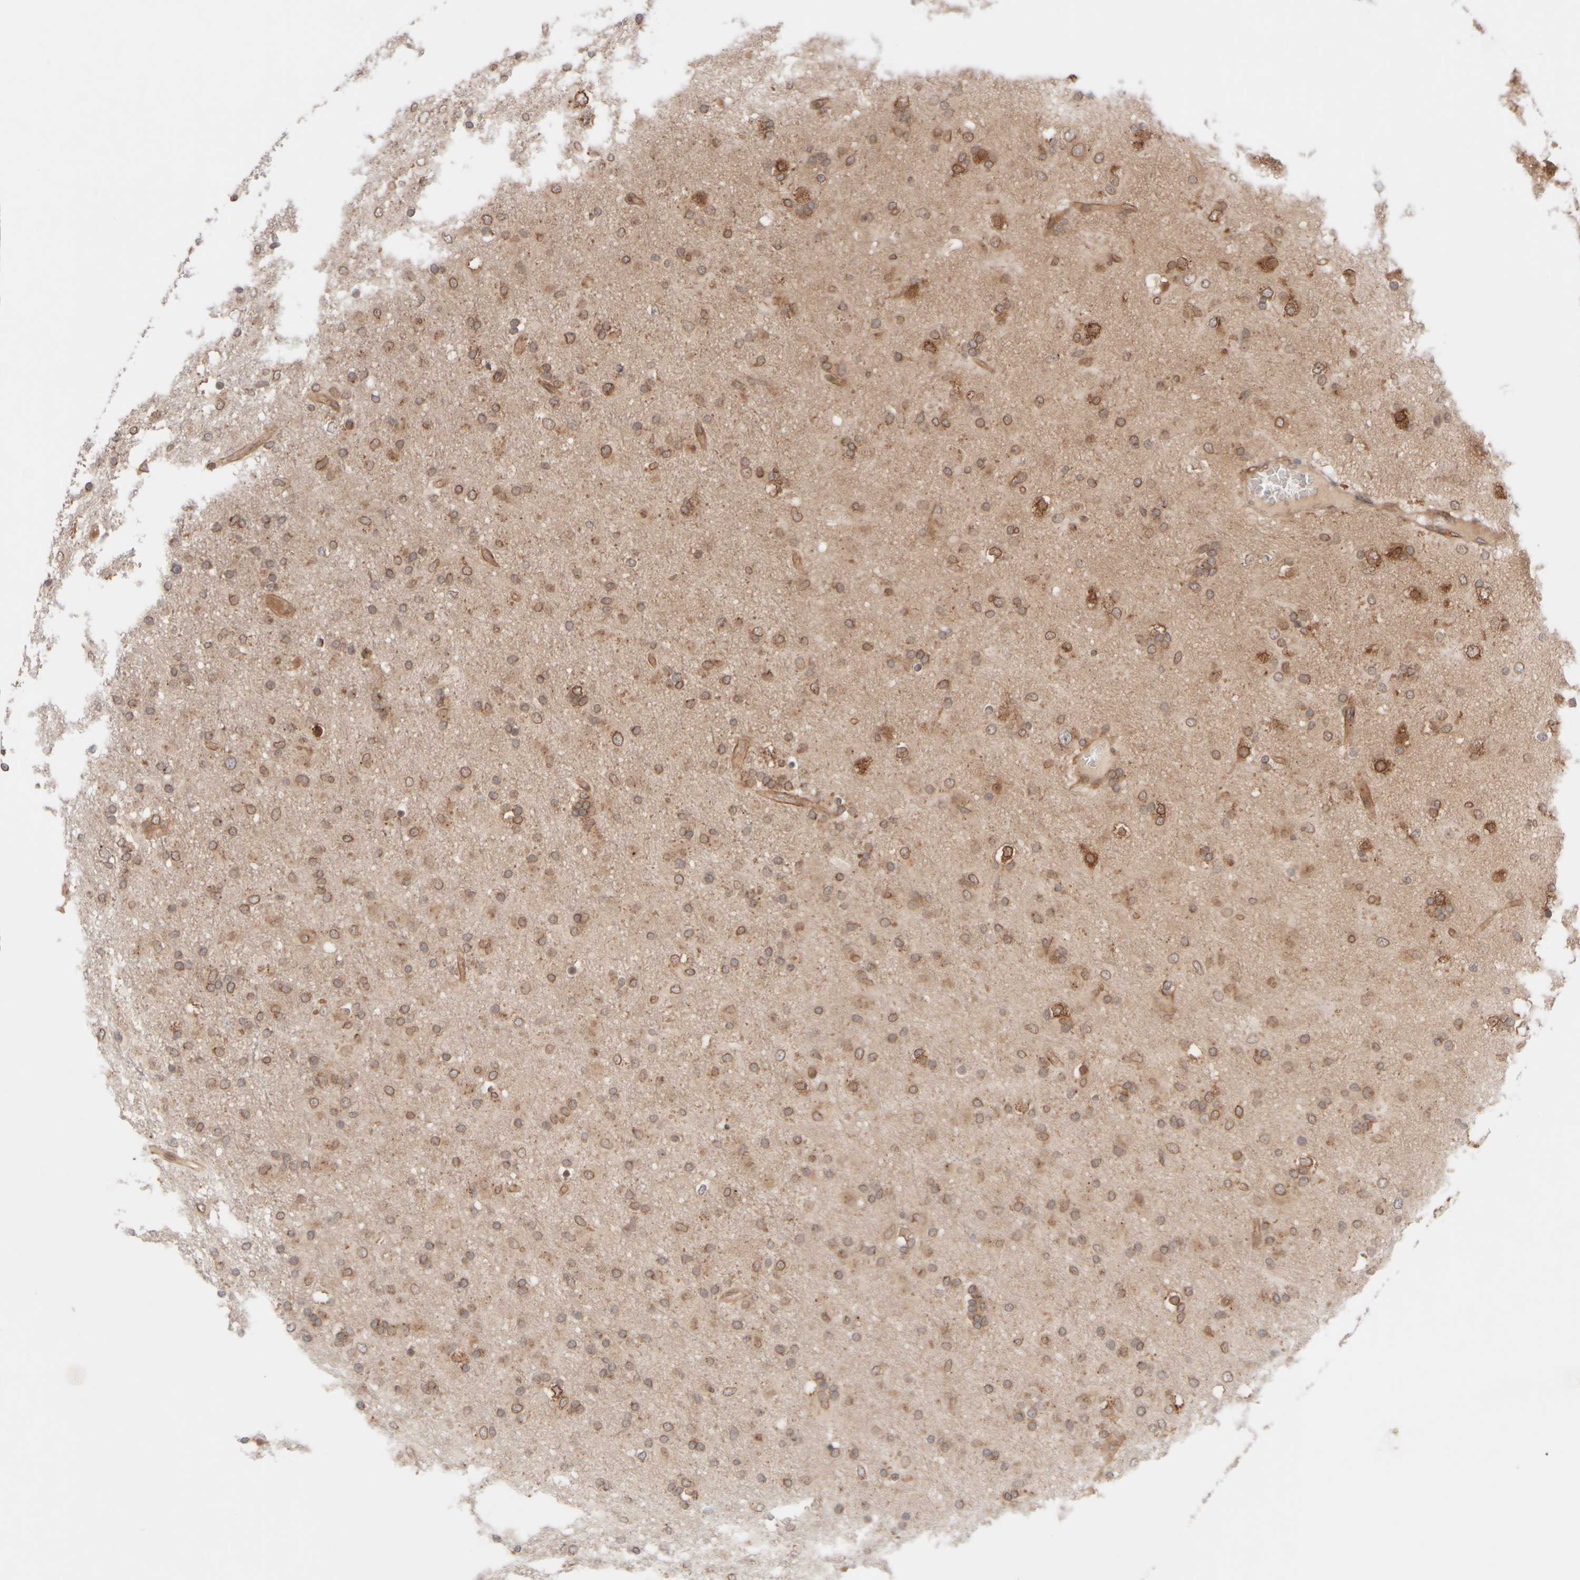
{"staining": {"intensity": "moderate", "quantity": ">75%", "location": "cytoplasmic/membranous"}, "tissue": "glioma", "cell_type": "Tumor cells", "image_type": "cancer", "snomed": [{"axis": "morphology", "description": "Glioma, malignant, Low grade"}, {"axis": "topography", "description": "Brain"}], "caption": "Moderate cytoplasmic/membranous positivity is appreciated in about >75% of tumor cells in glioma.", "gene": "GCN1", "patient": {"sex": "male", "age": 65}}